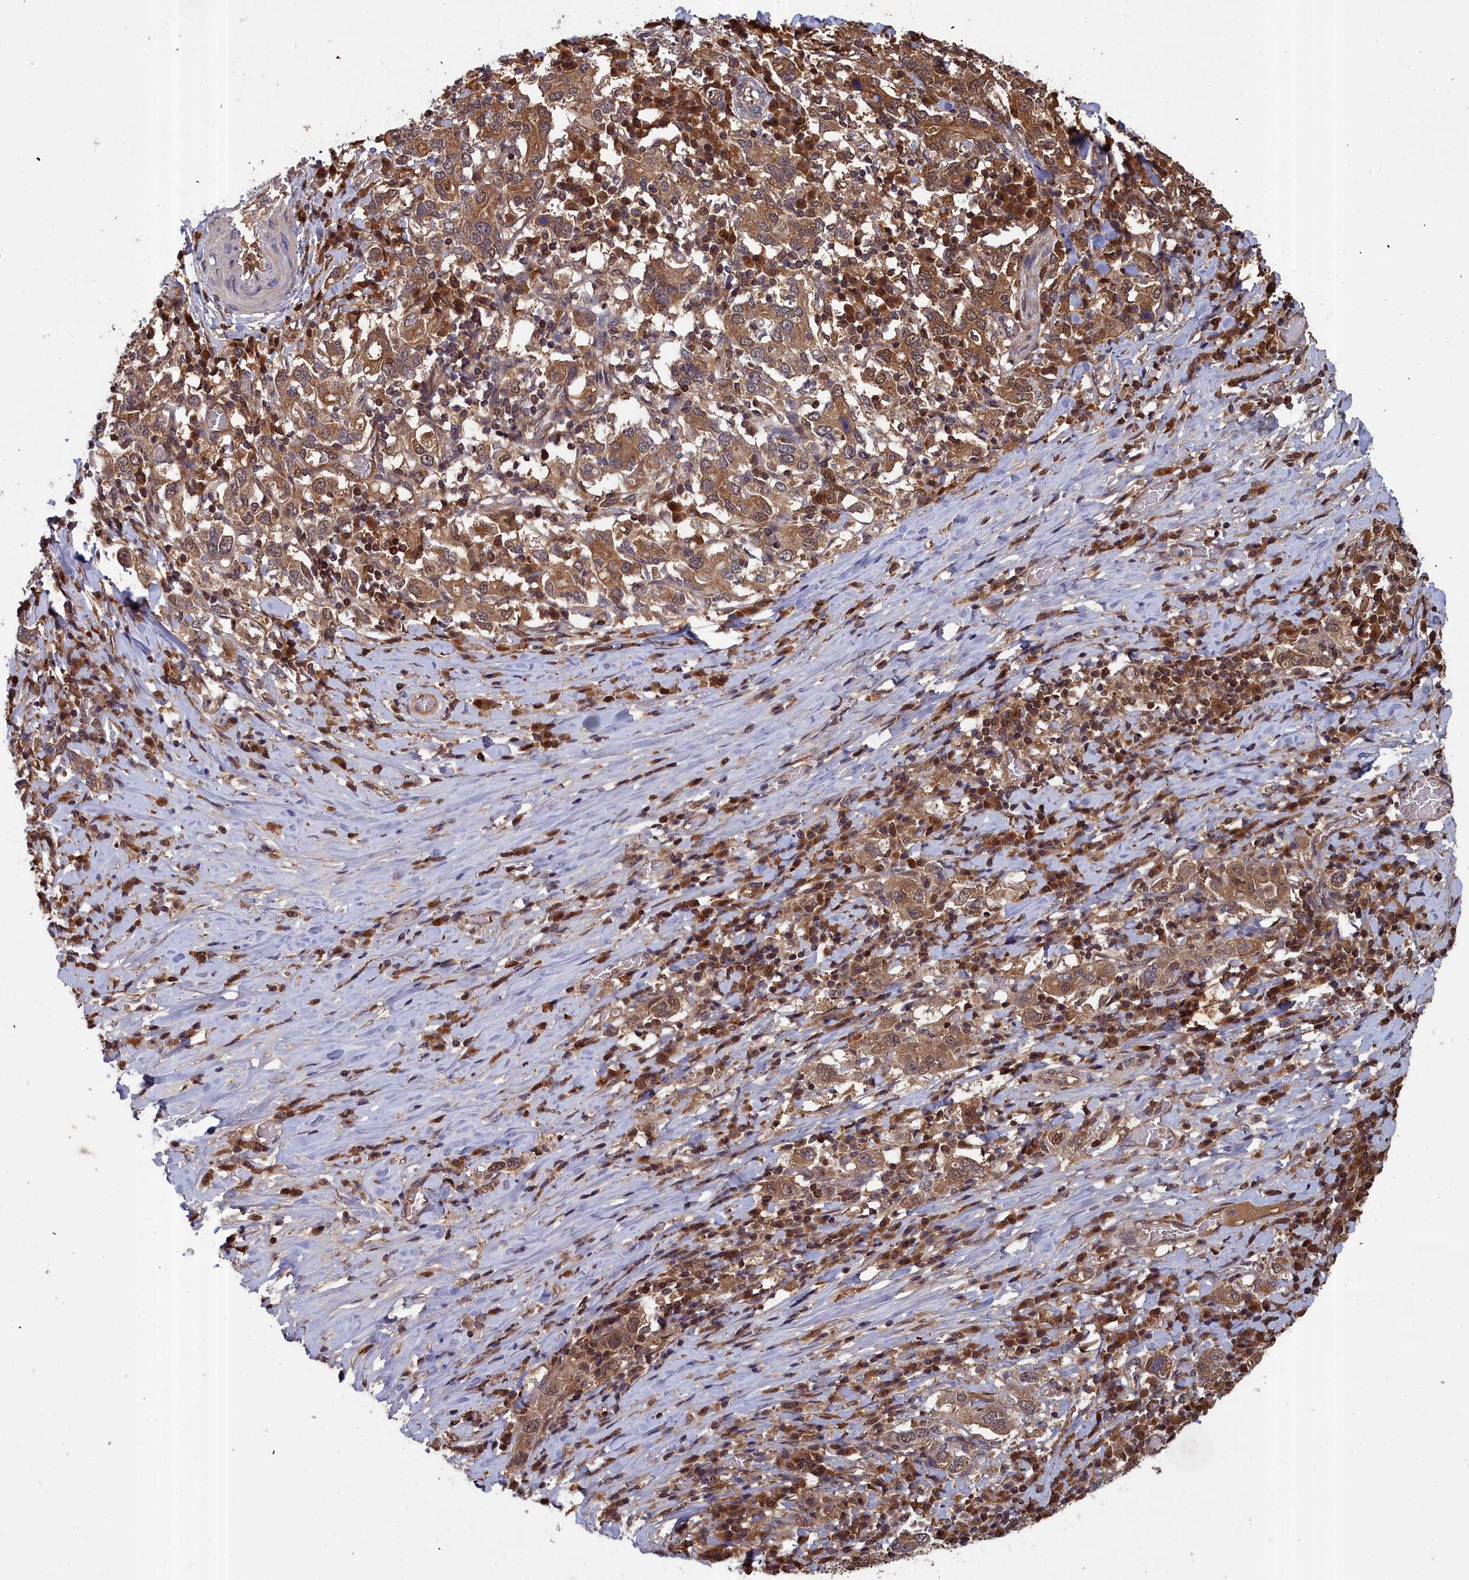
{"staining": {"intensity": "moderate", "quantity": ">75%", "location": "cytoplasmic/membranous"}, "tissue": "stomach cancer", "cell_type": "Tumor cells", "image_type": "cancer", "snomed": [{"axis": "morphology", "description": "Adenocarcinoma, NOS"}, {"axis": "topography", "description": "Stomach, upper"}, {"axis": "topography", "description": "Stomach"}], "caption": "A brown stain shows moderate cytoplasmic/membranous staining of a protein in human stomach adenocarcinoma tumor cells.", "gene": "GFRA2", "patient": {"sex": "male", "age": 62}}